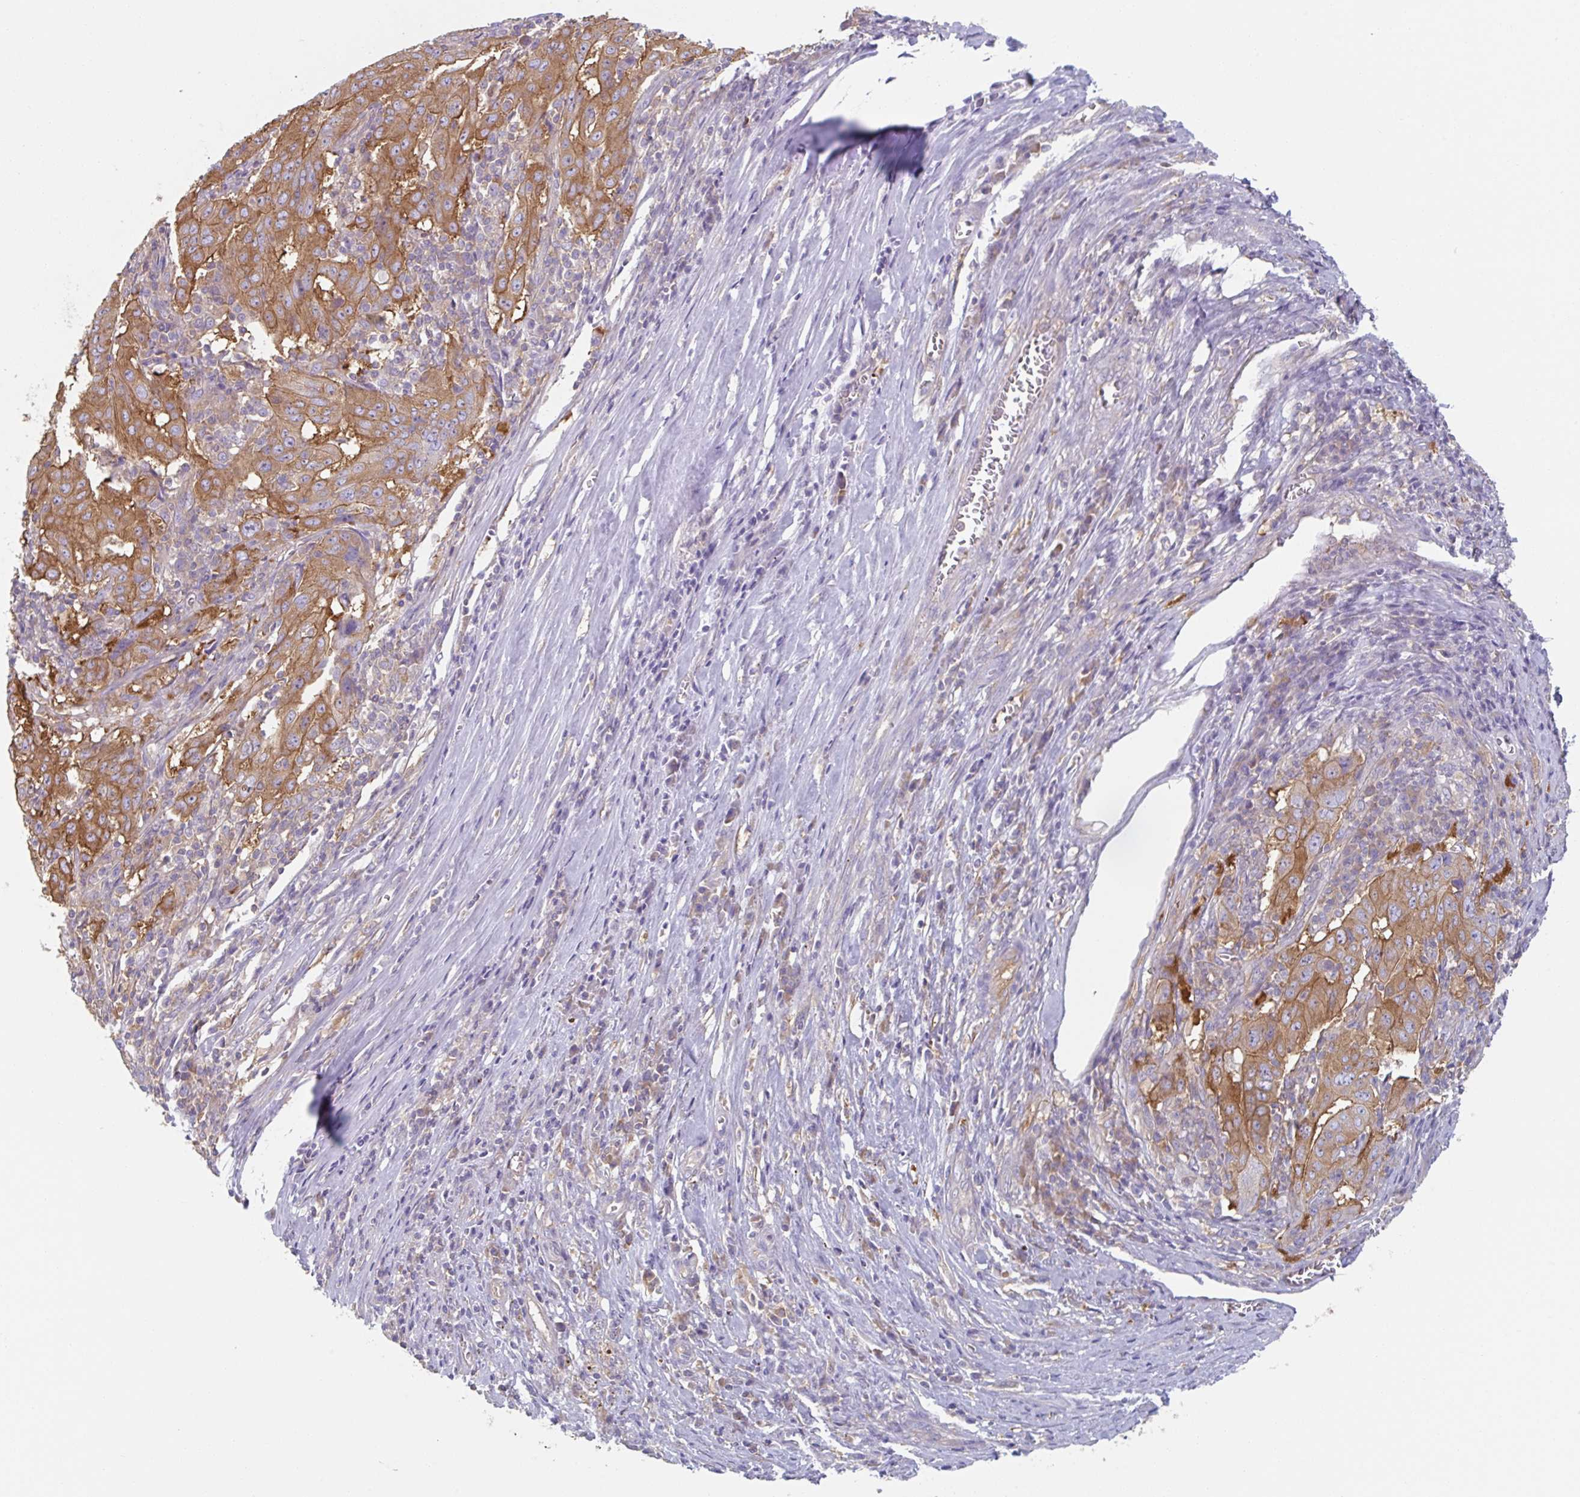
{"staining": {"intensity": "moderate", "quantity": ">75%", "location": "cytoplasmic/membranous"}, "tissue": "pancreatic cancer", "cell_type": "Tumor cells", "image_type": "cancer", "snomed": [{"axis": "morphology", "description": "Adenocarcinoma, NOS"}, {"axis": "topography", "description": "Pancreas"}], "caption": "A histopathology image of human pancreatic cancer (adenocarcinoma) stained for a protein displays moderate cytoplasmic/membranous brown staining in tumor cells. (DAB (3,3'-diaminobenzidine) = brown stain, brightfield microscopy at high magnification).", "gene": "AMPD2", "patient": {"sex": "male", "age": 63}}